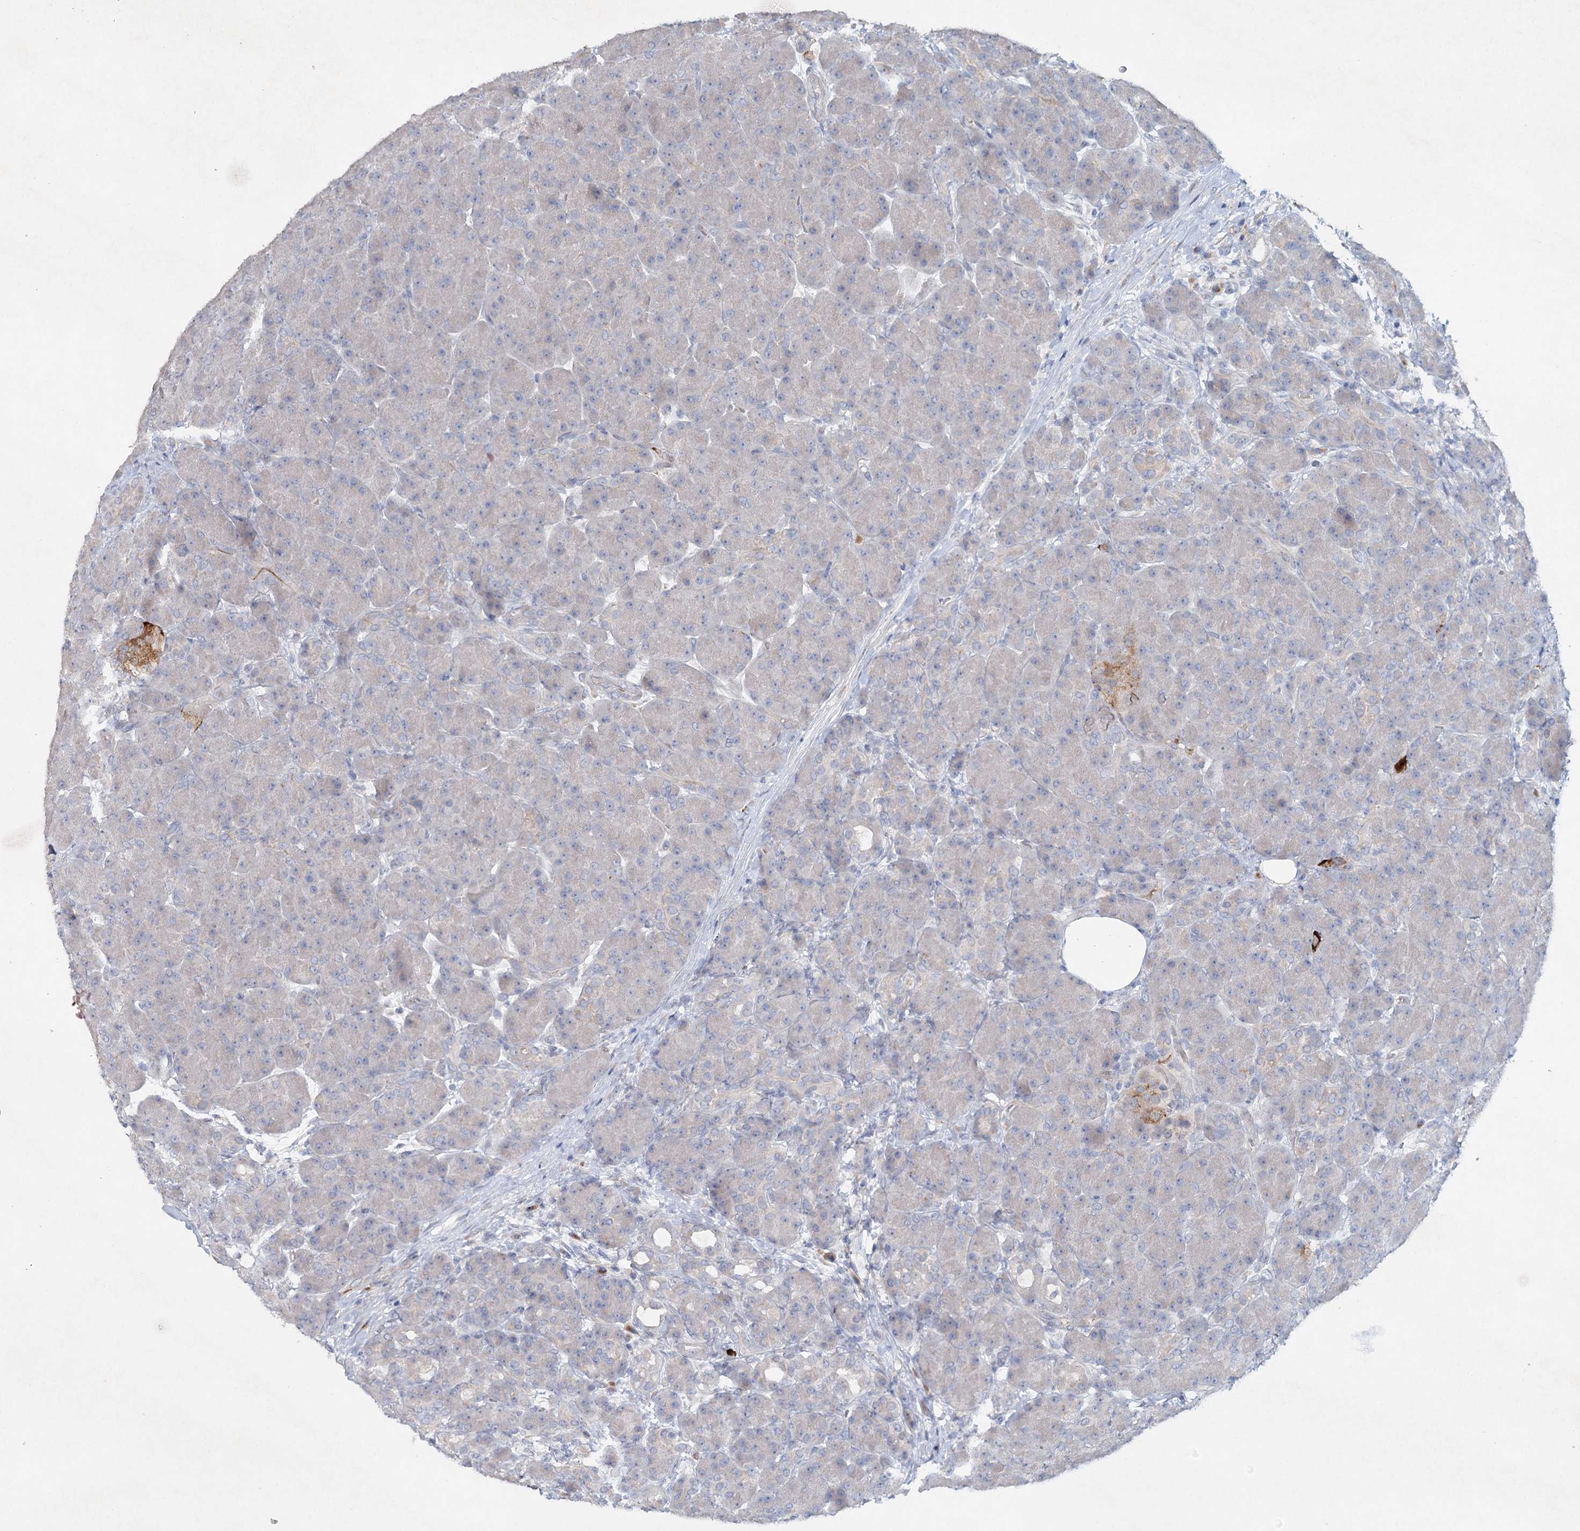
{"staining": {"intensity": "weak", "quantity": "<25%", "location": "cytoplasmic/membranous"}, "tissue": "pancreas", "cell_type": "Exocrine glandular cells", "image_type": "normal", "snomed": [{"axis": "morphology", "description": "Normal tissue, NOS"}, {"axis": "topography", "description": "Pancreas"}], "caption": "The immunohistochemistry (IHC) image has no significant expression in exocrine glandular cells of pancreas. (Immunohistochemistry (ihc), brightfield microscopy, high magnification).", "gene": "RFX6", "patient": {"sex": "male", "age": 63}}